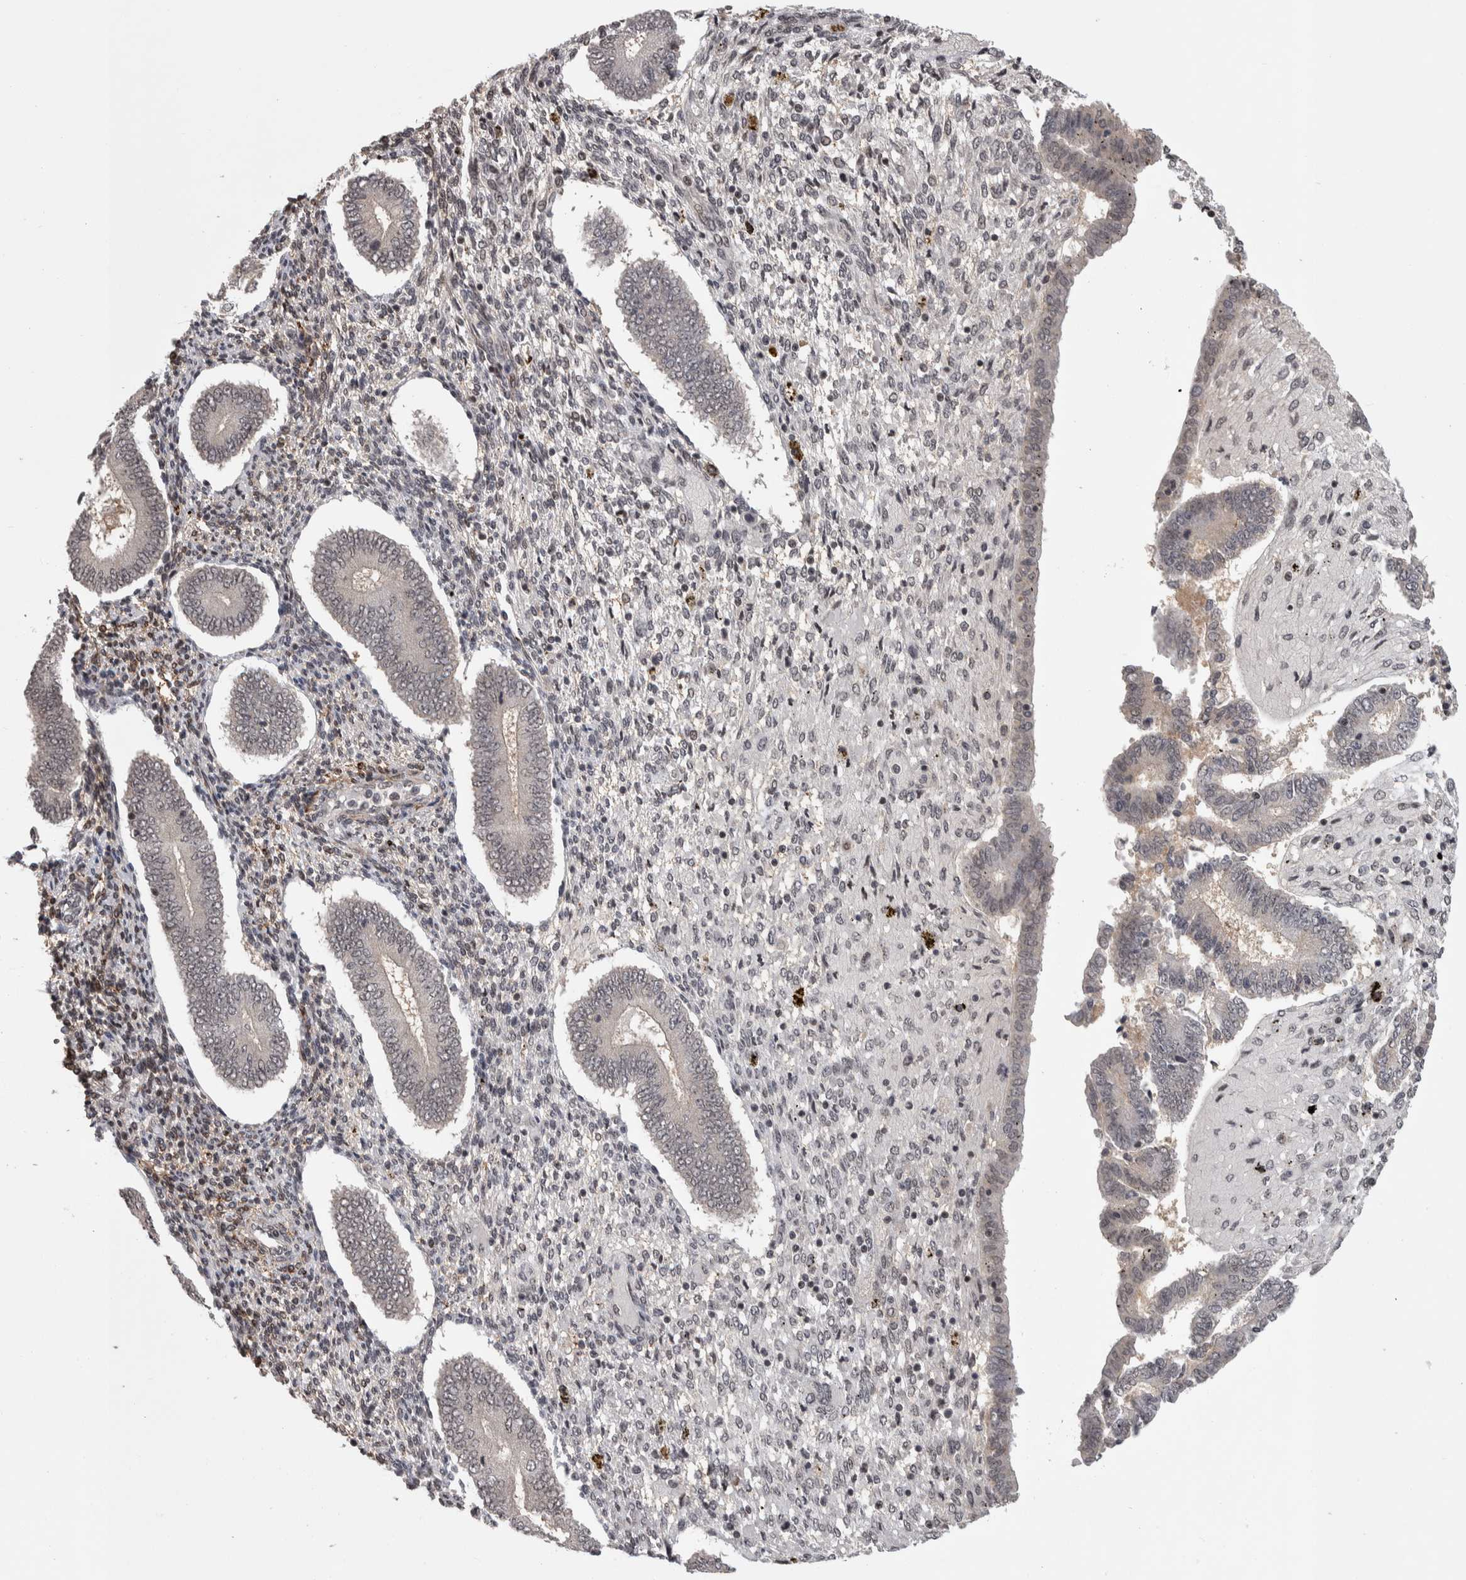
{"staining": {"intensity": "moderate", "quantity": "<25%", "location": "cytoplasmic/membranous"}, "tissue": "endometrium", "cell_type": "Cells in endometrial stroma", "image_type": "normal", "snomed": [{"axis": "morphology", "description": "Normal tissue, NOS"}, {"axis": "topography", "description": "Endometrium"}], "caption": "Protein staining by immunohistochemistry (IHC) demonstrates moderate cytoplasmic/membranous staining in approximately <25% of cells in endometrial stroma in normal endometrium.", "gene": "ZSCAN21", "patient": {"sex": "female", "age": 42}}